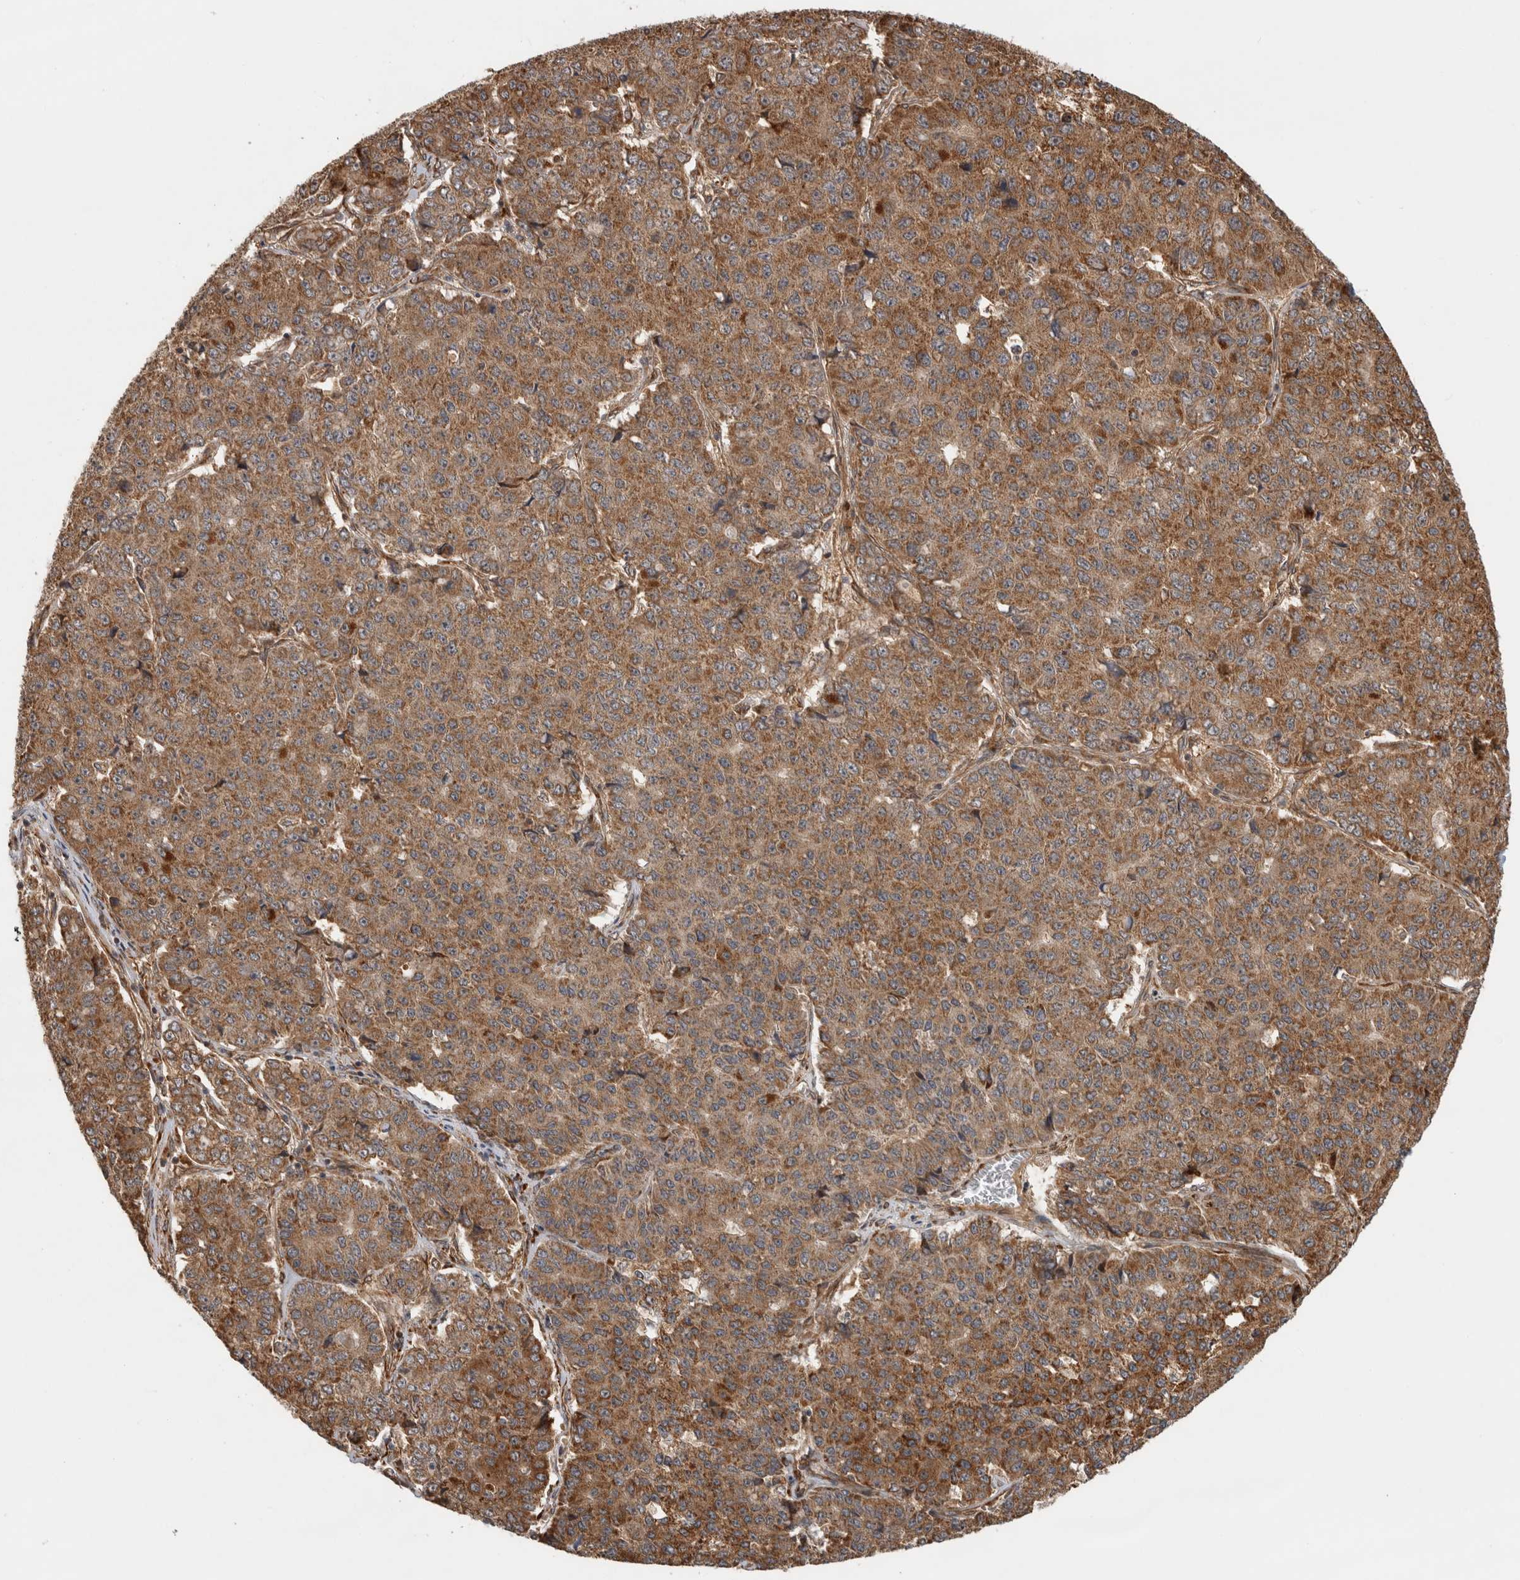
{"staining": {"intensity": "moderate", "quantity": ">75%", "location": "cytoplasmic/membranous"}, "tissue": "pancreatic cancer", "cell_type": "Tumor cells", "image_type": "cancer", "snomed": [{"axis": "morphology", "description": "Adenocarcinoma, NOS"}, {"axis": "topography", "description": "Pancreas"}], "caption": "Tumor cells display medium levels of moderate cytoplasmic/membranous staining in about >75% of cells in pancreatic cancer.", "gene": "TUBD1", "patient": {"sex": "male", "age": 50}}